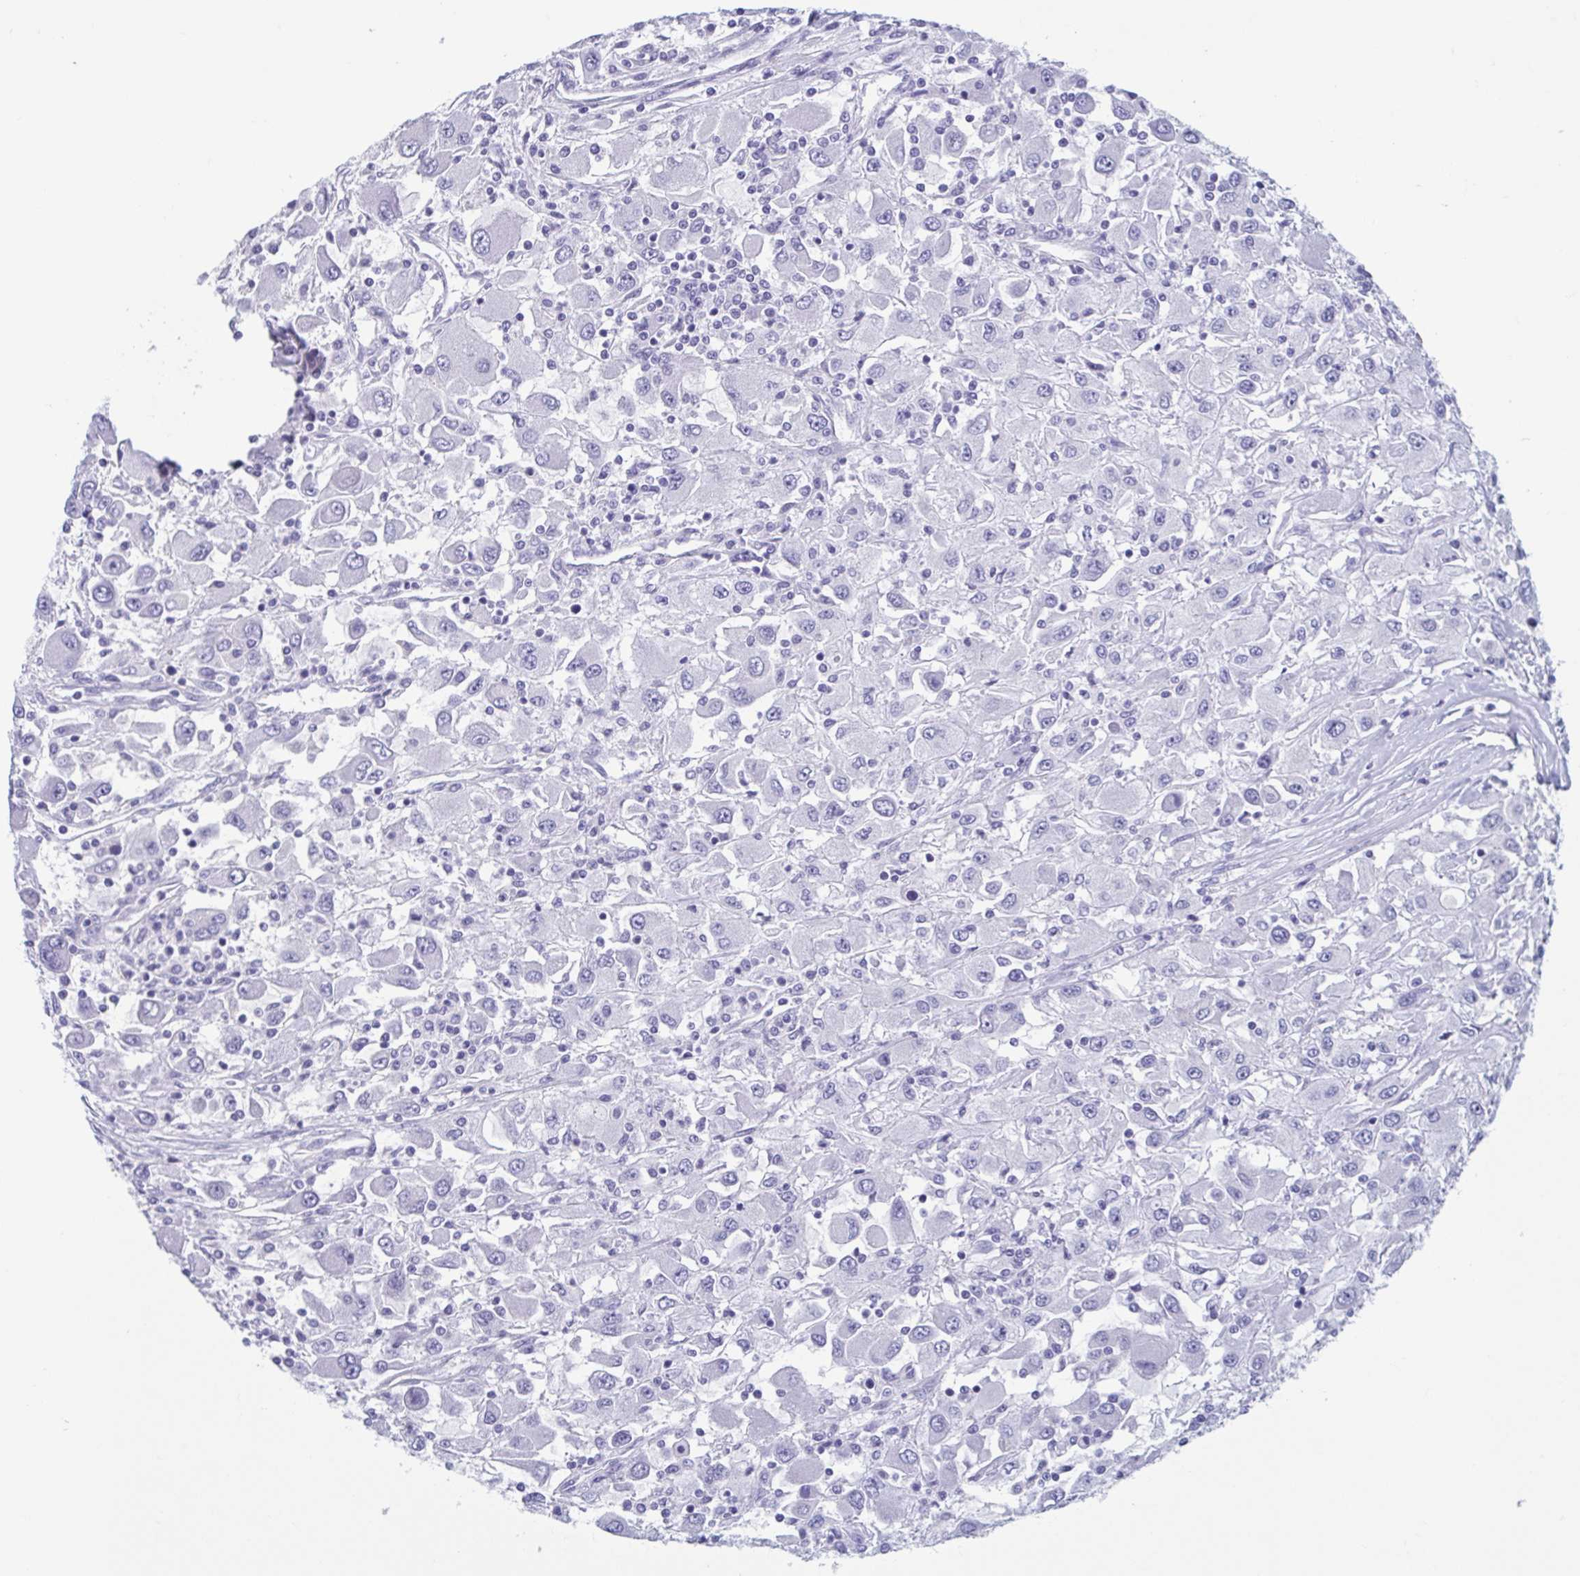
{"staining": {"intensity": "negative", "quantity": "none", "location": "none"}, "tissue": "renal cancer", "cell_type": "Tumor cells", "image_type": "cancer", "snomed": [{"axis": "morphology", "description": "Adenocarcinoma, NOS"}, {"axis": "topography", "description": "Kidney"}], "caption": "This image is of renal cancer stained with immunohistochemistry (IHC) to label a protein in brown with the nuclei are counter-stained blue. There is no positivity in tumor cells.", "gene": "MORC4", "patient": {"sex": "female", "age": 67}}